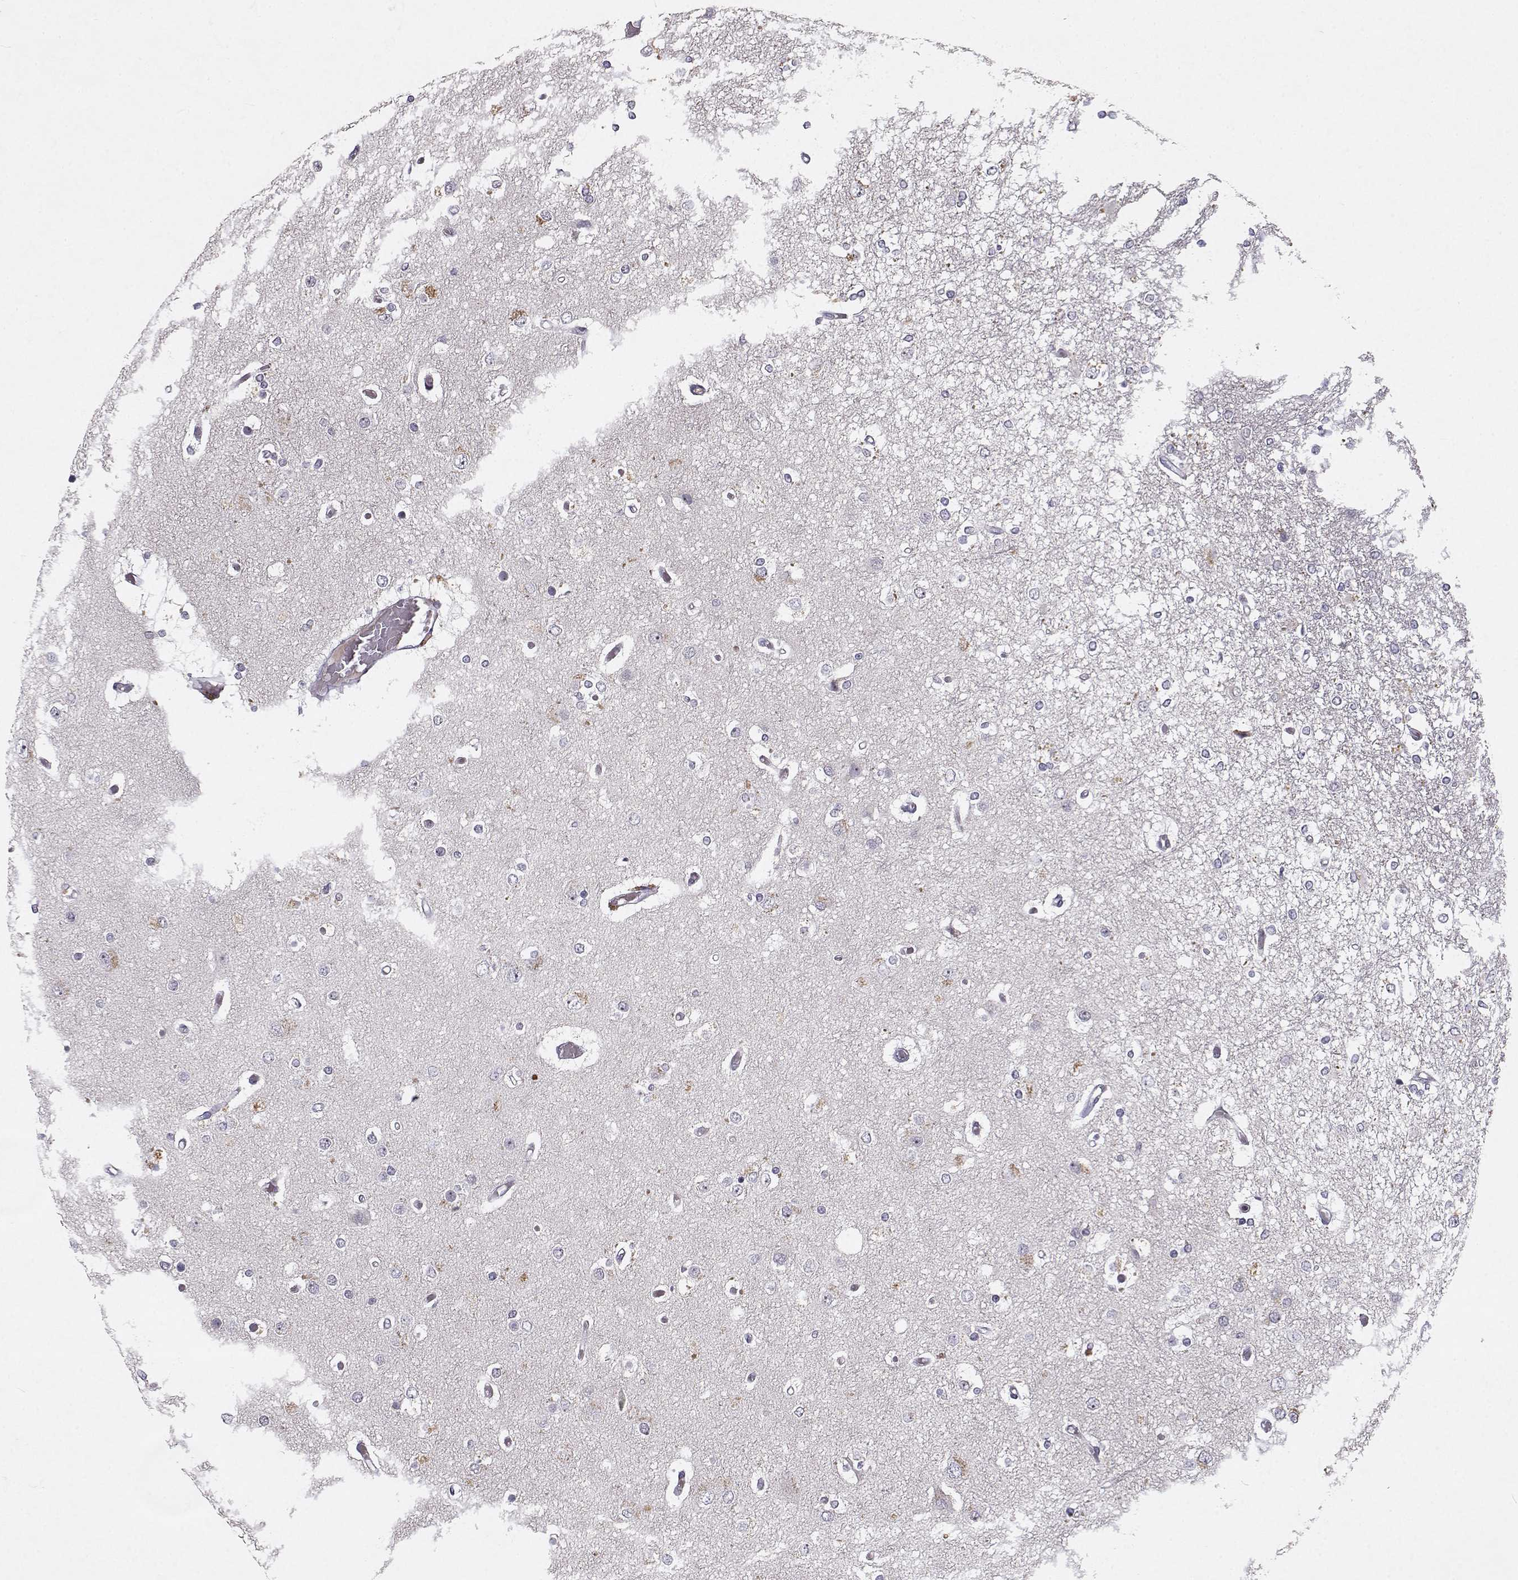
{"staining": {"intensity": "negative", "quantity": "none", "location": "none"}, "tissue": "glioma", "cell_type": "Tumor cells", "image_type": "cancer", "snomed": [{"axis": "morphology", "description": "Glioma, malignant, High grade"}, {"axis": "topography", "description": "Cerebral cortex"}], "caption": "Tumor cells show no significant protein staining in malignant high-grade glioma. The staining was performed using DAB to visualize the protein expression in brown, while the nuclei were stained in blue with hematoxylin (Magnification: 20x).", "gene": "BMX", "patient": {"sex": "male", "age": 79}}